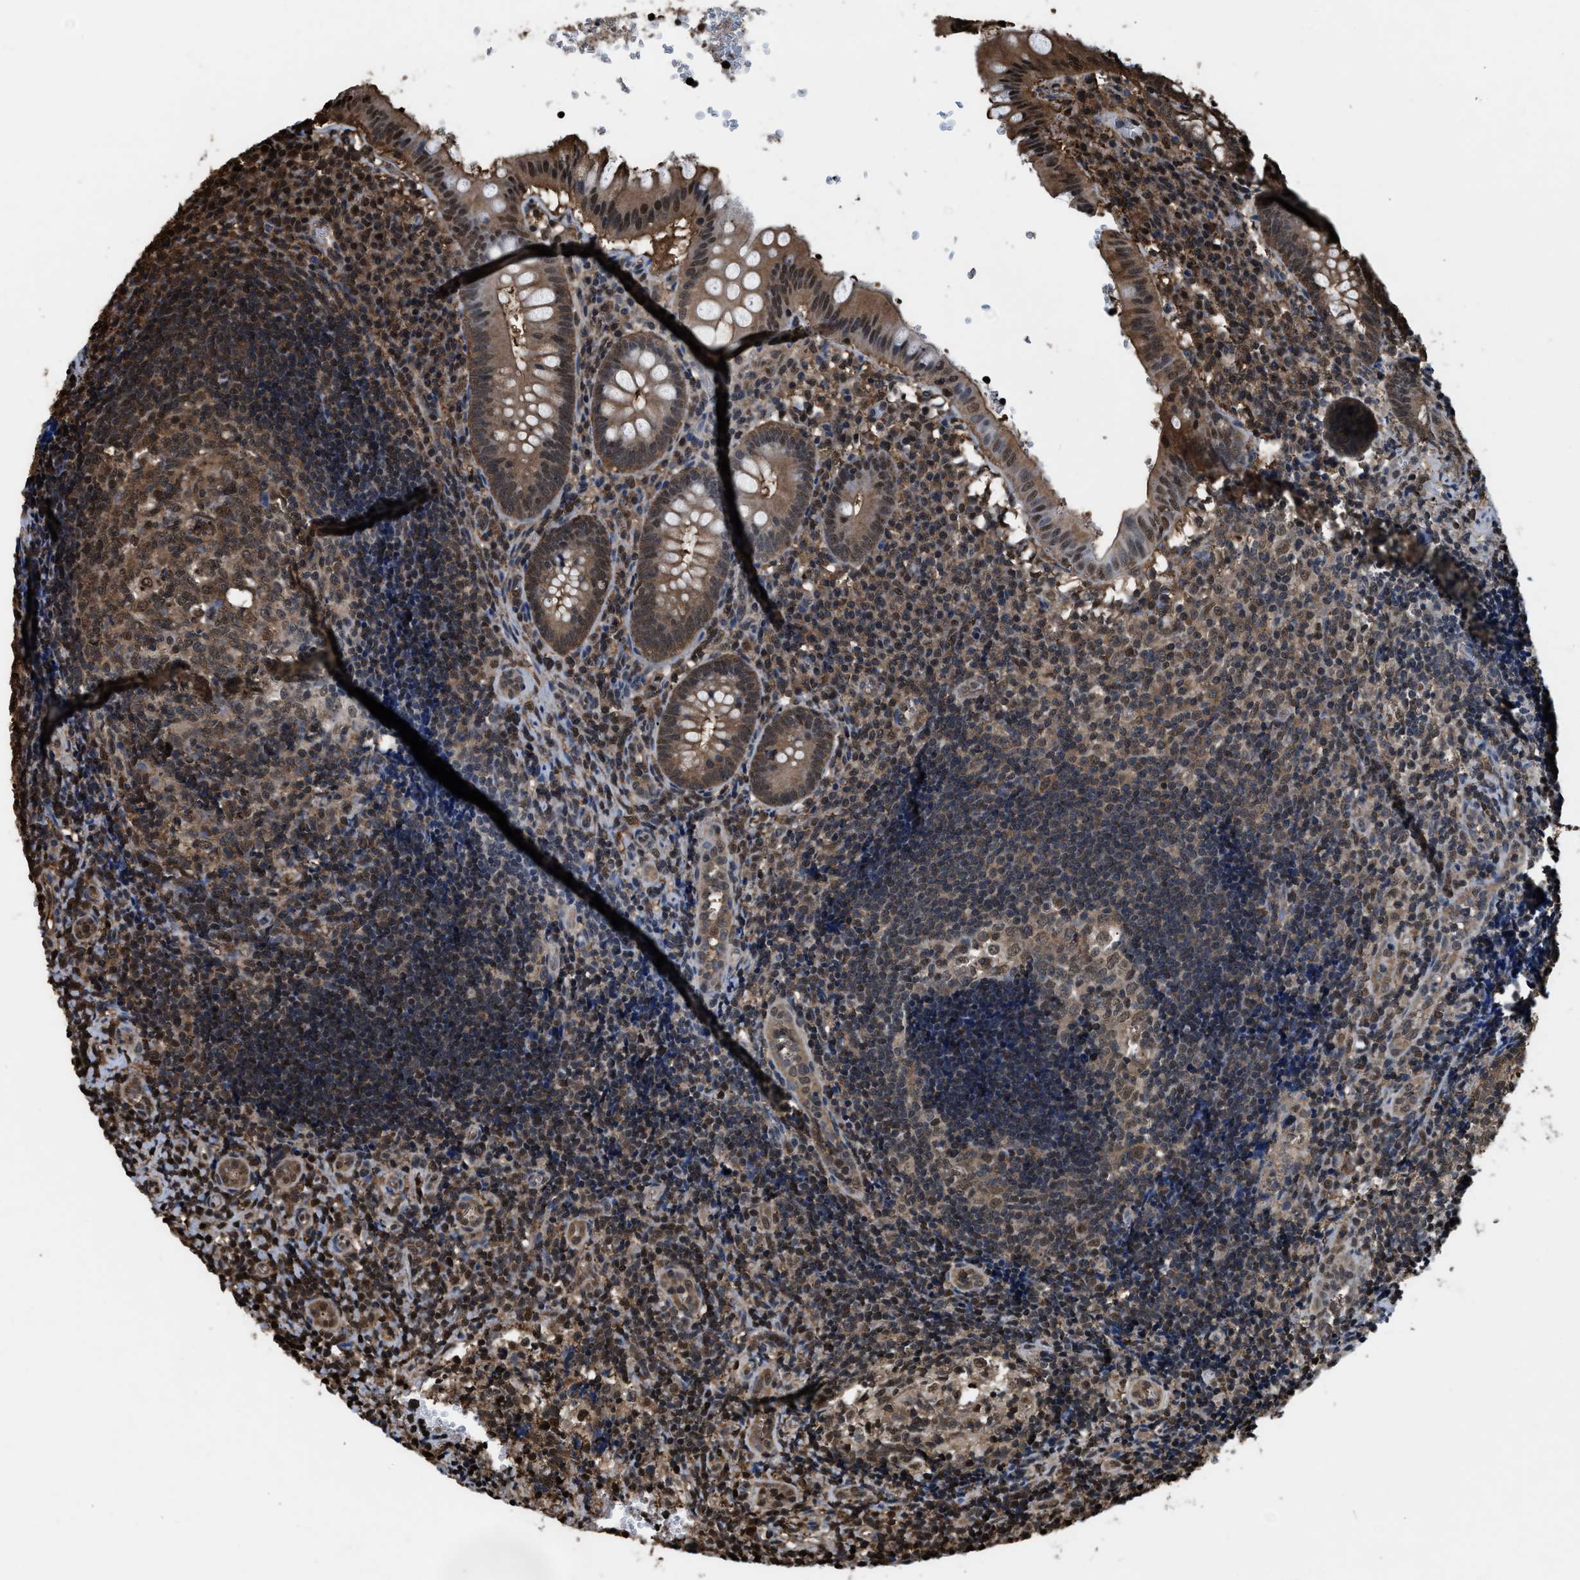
{"staining": {"intensity": "moderate", "quantity": ">75%", "location": "cytoplasmic/membranous,nuclear"}, "tissue": "appendix", "cell_type": "Glandular cells", "image_type": "normal", "snomed": [{"axis": "morphology", "description": "Normal tissue, NOS"}, {"axis": "topography", "description": "Appendix"}], "caption": "A brown stain highlights moderate cytoplasmic/membranous,nuclear positivity of a protein in glandular cells of normal appendix. (DAB IHC with brightfield microscopy, high magnification).", "gene": "FNTA", "patient": {"sex": "male", "age": 8}}